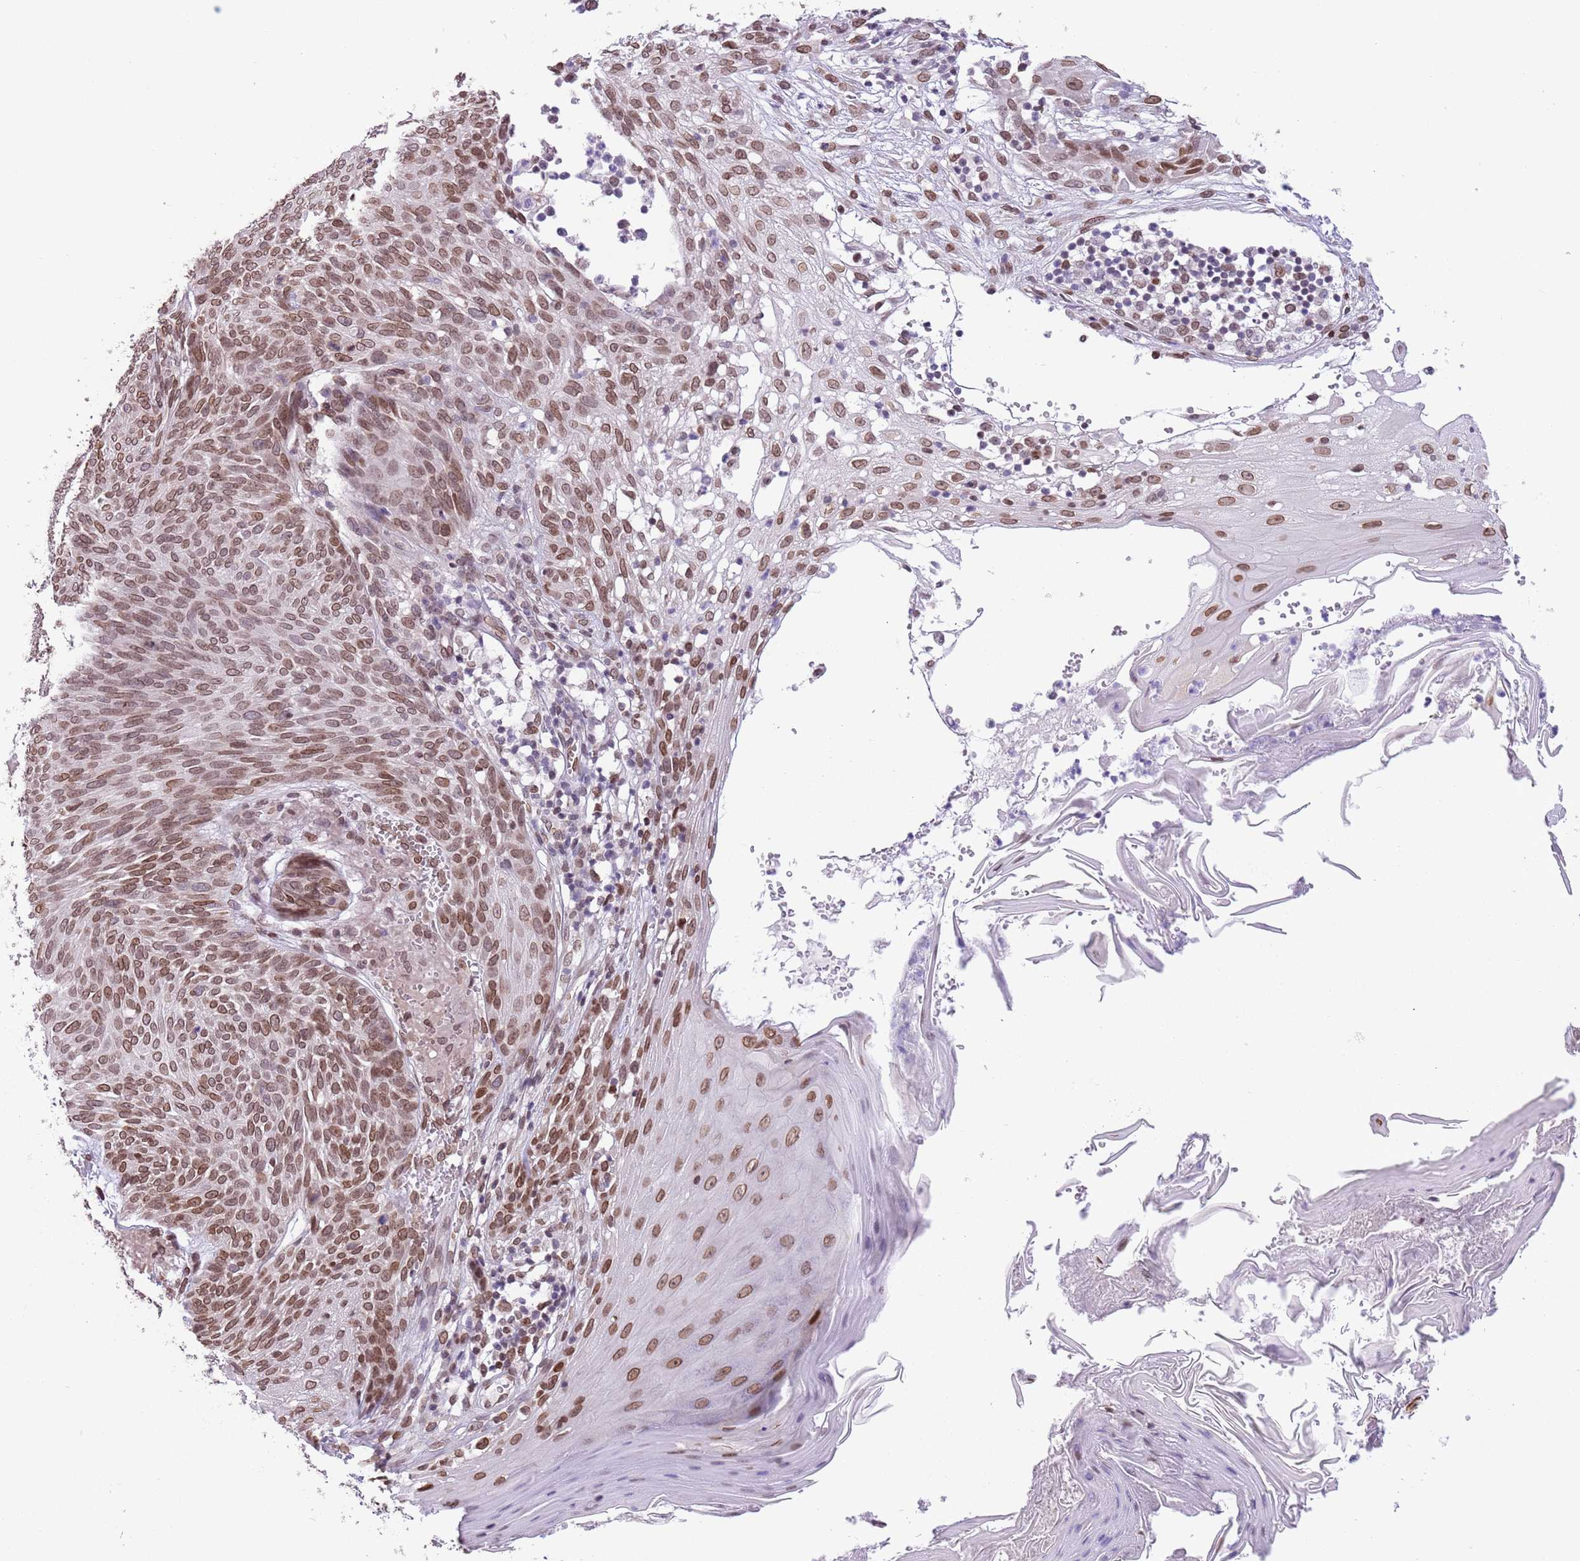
{"staining": {"intensity": "moderate", "quantity": ">75%", "location": "cytoplasmic/membranous,nuclear"}, "tissue": "skin cancer", "cell_type": "Tumor cells", "image_type": "cancer", "snomed": [{"axis": "morphology", "description": "Basal cell carcinoma"}, {"axis": "topography", "description": "Skin"}], "caption": "Skin cancer stained with DAB IHC exhibits medium levels of moderate cytoplasmic/membranous and nuclear positivity in approximately >75% of tumor cells.", "gene": "ZGLP1", "patient": {"sex": "female", "age": 86}}